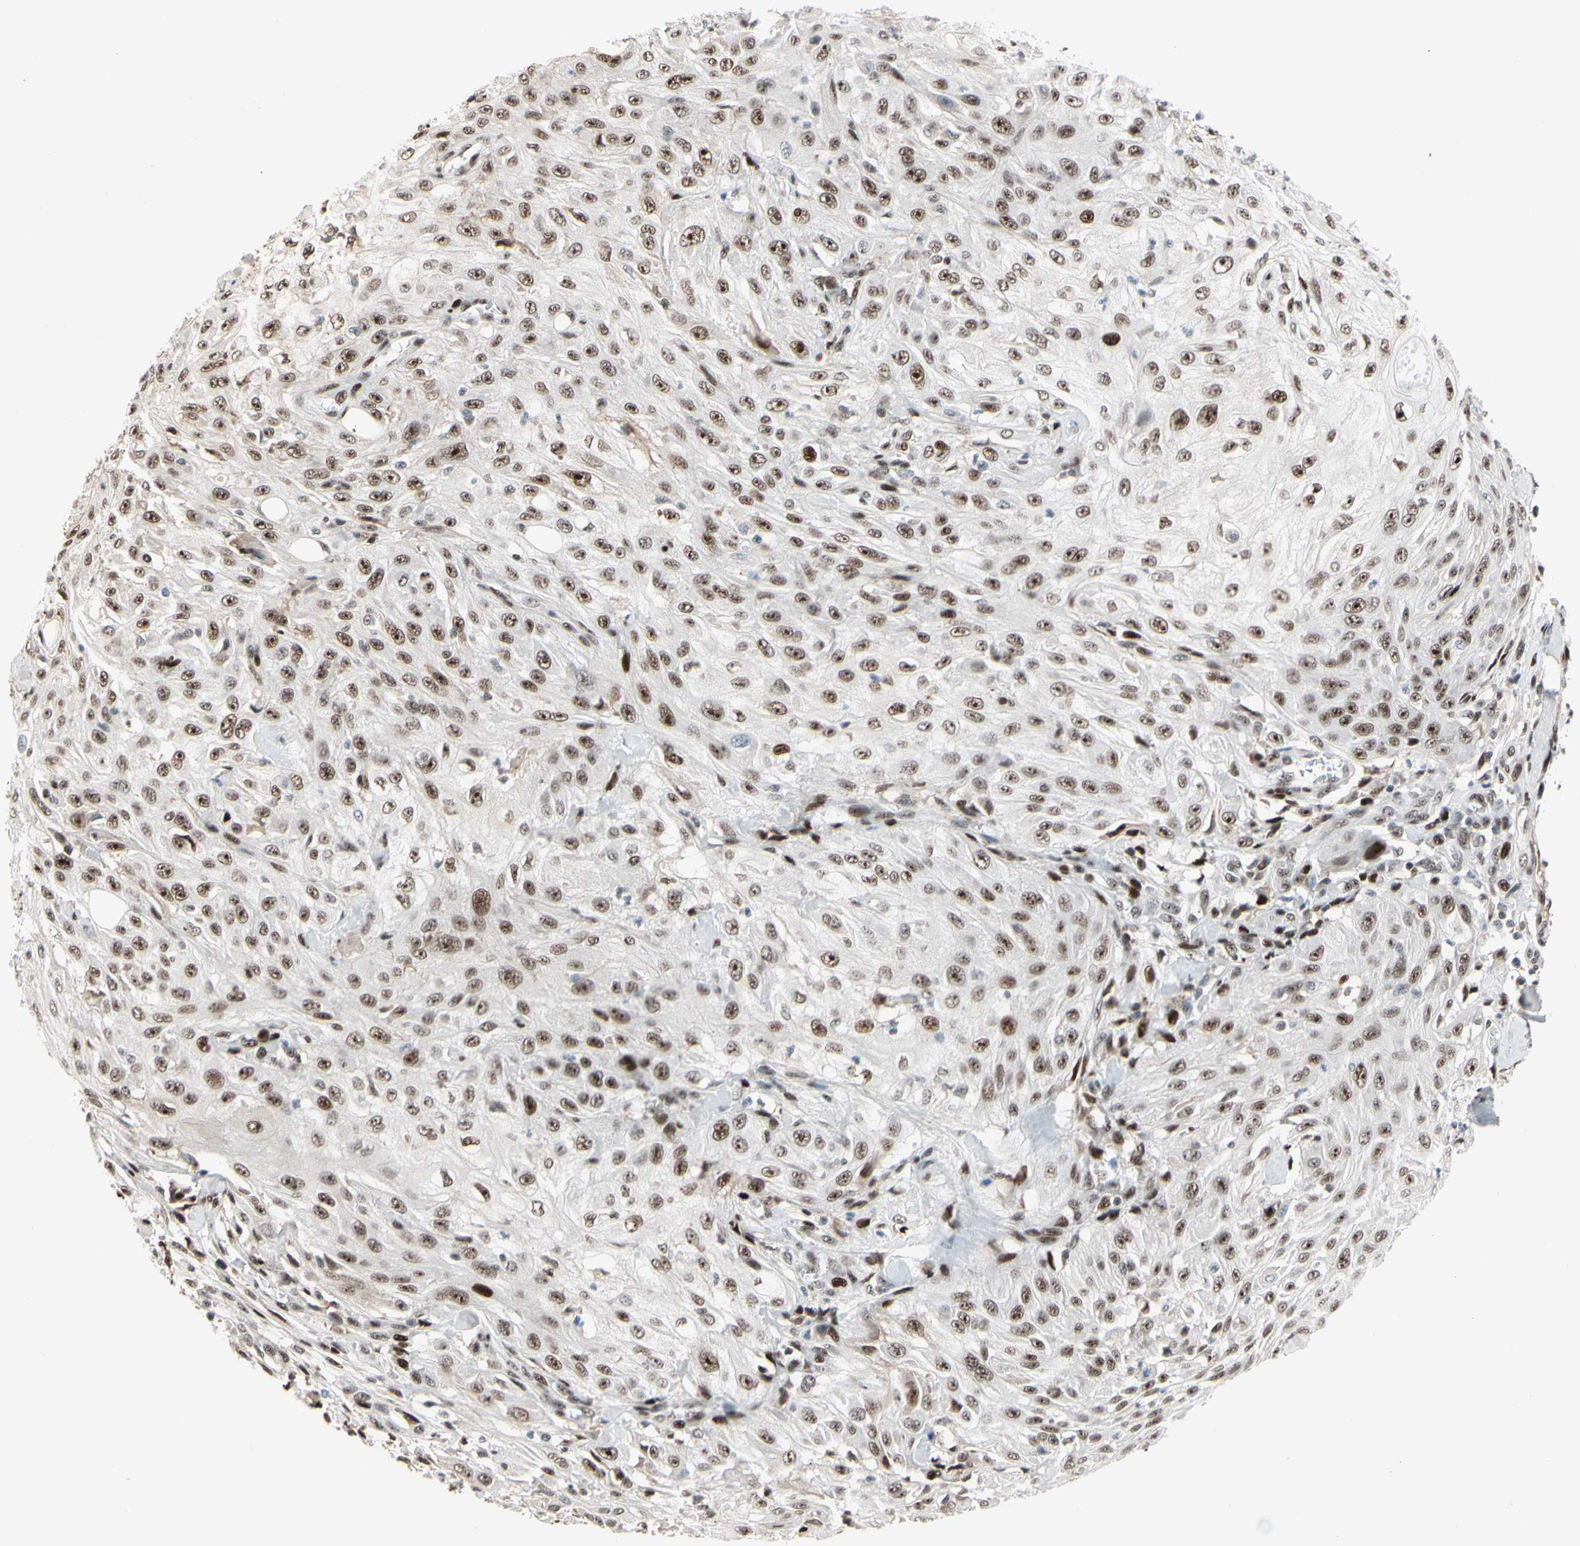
{"staining": {"intensity": "moderate", "quantity": ">75%", "location": "nuclear"}, "tissue": "skin cancer", "cell_type": "Tumor cells", "image_type": "cancer", "snomed": [{"axis": "morphology", "description": "Squamous cell carcinoma, NOS"}, {"axis": "morphology", "description": "Squamous cell carcinoma, metastatic, NOS"}, {"axis": "topography", "description": "Skin"}, {"axis": "topography", "description": "Lymph node"}], "caption": "DAB immunohistochemical staining of human skin cancer (metastatic squamous cell carcinoma) exhibits moderate nuclear protein positivity in about >75% of tumor cells.", "gene": "FOXO3", "patient": {"sex": "male", "age": 75}}